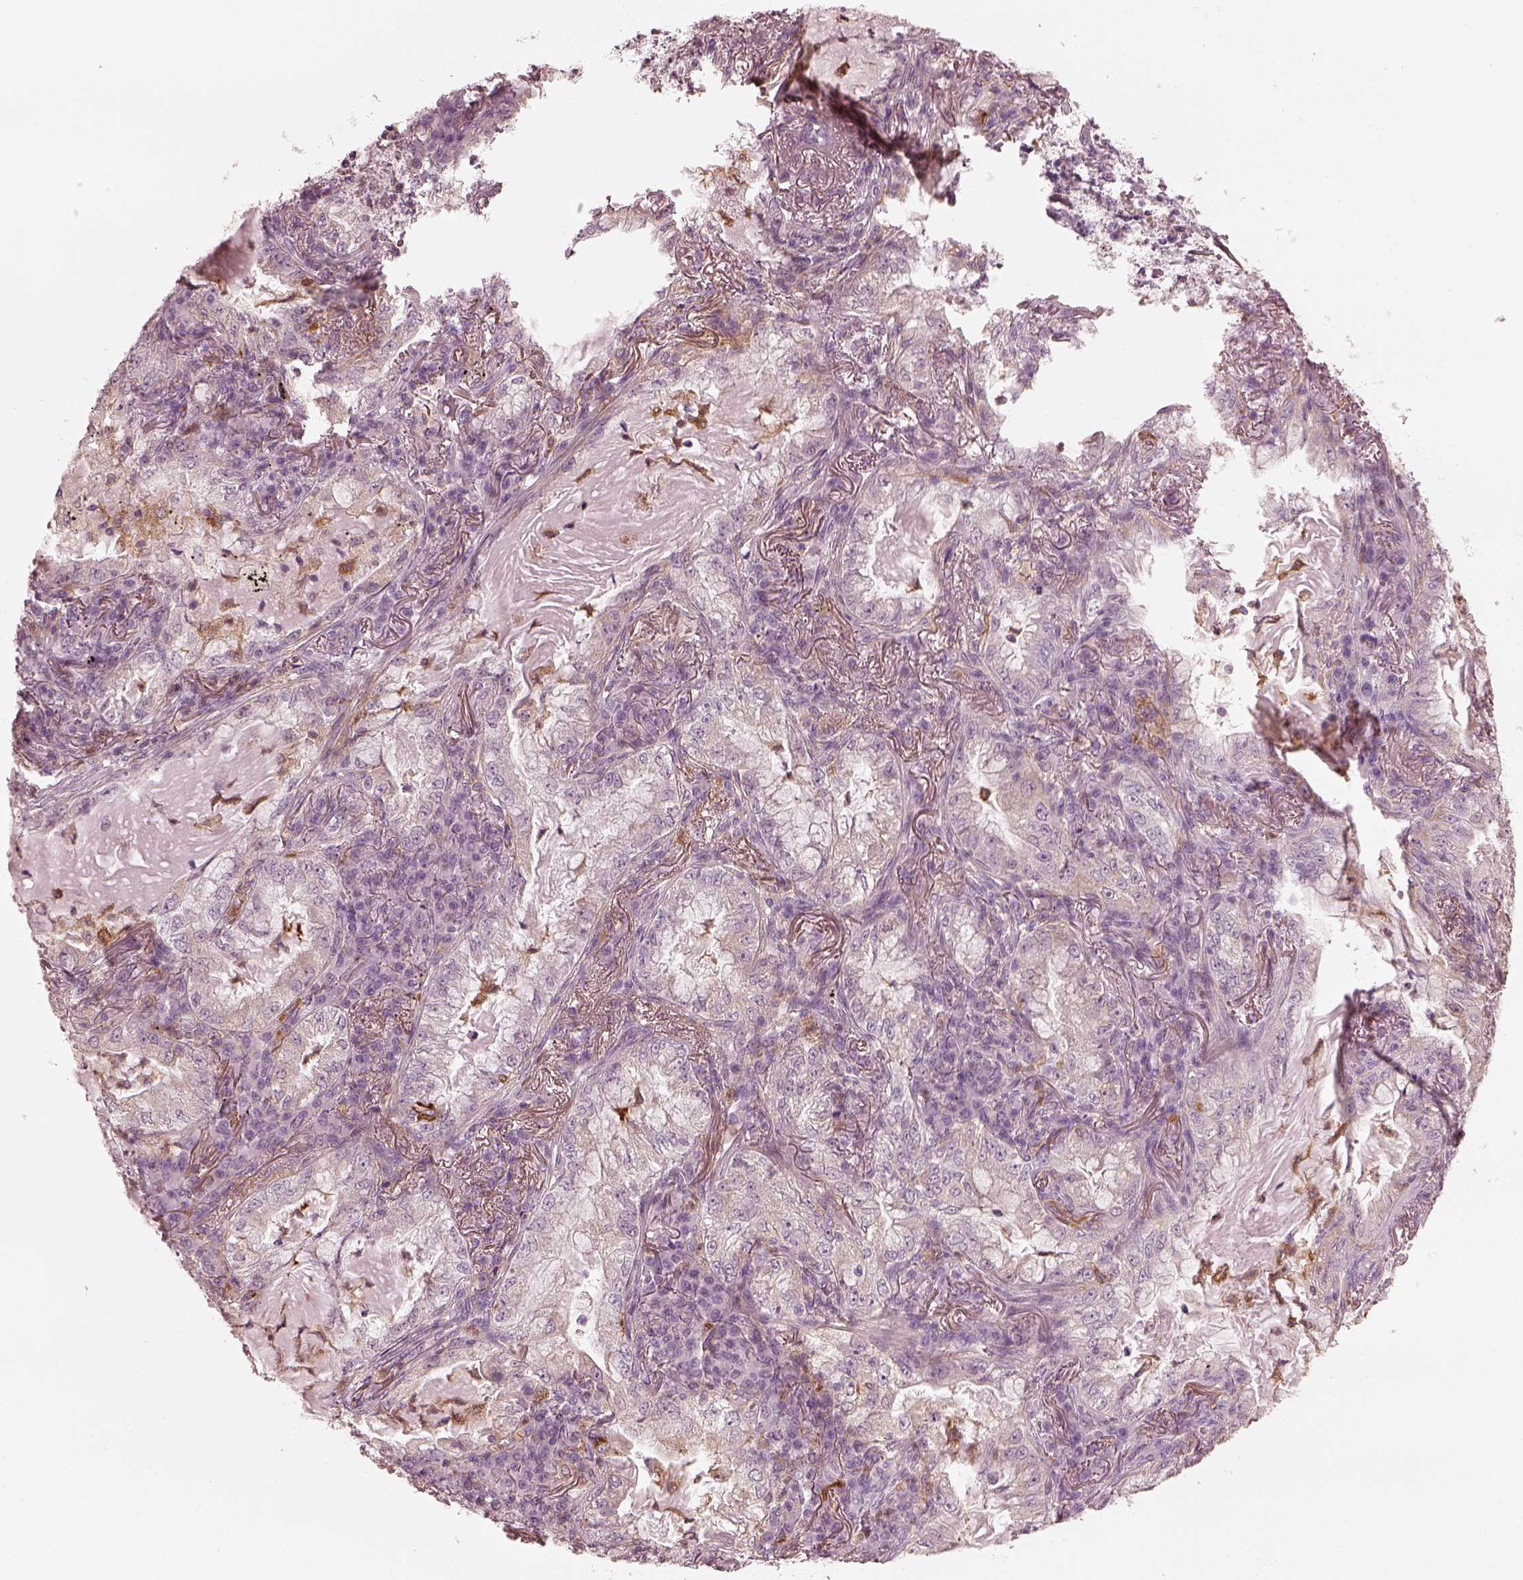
{"staining": {"intensity": "negative", "quantity": "none", "location": "none"}, "tissue": "lung cancer", "cell_type": "Tumor cells", "image_type": "cancer", "snomed": [{"axis": "morphology", "description": "Adenocarcinoma, NOS"}, {"axis": "topography", "description": "Lung"}], "caption": "Tumor cells are negative for brown protein staining in lung adenocarcinoma.", "gene": "PSTPIP2", "patient": {"sex": "female", "age": 73}}